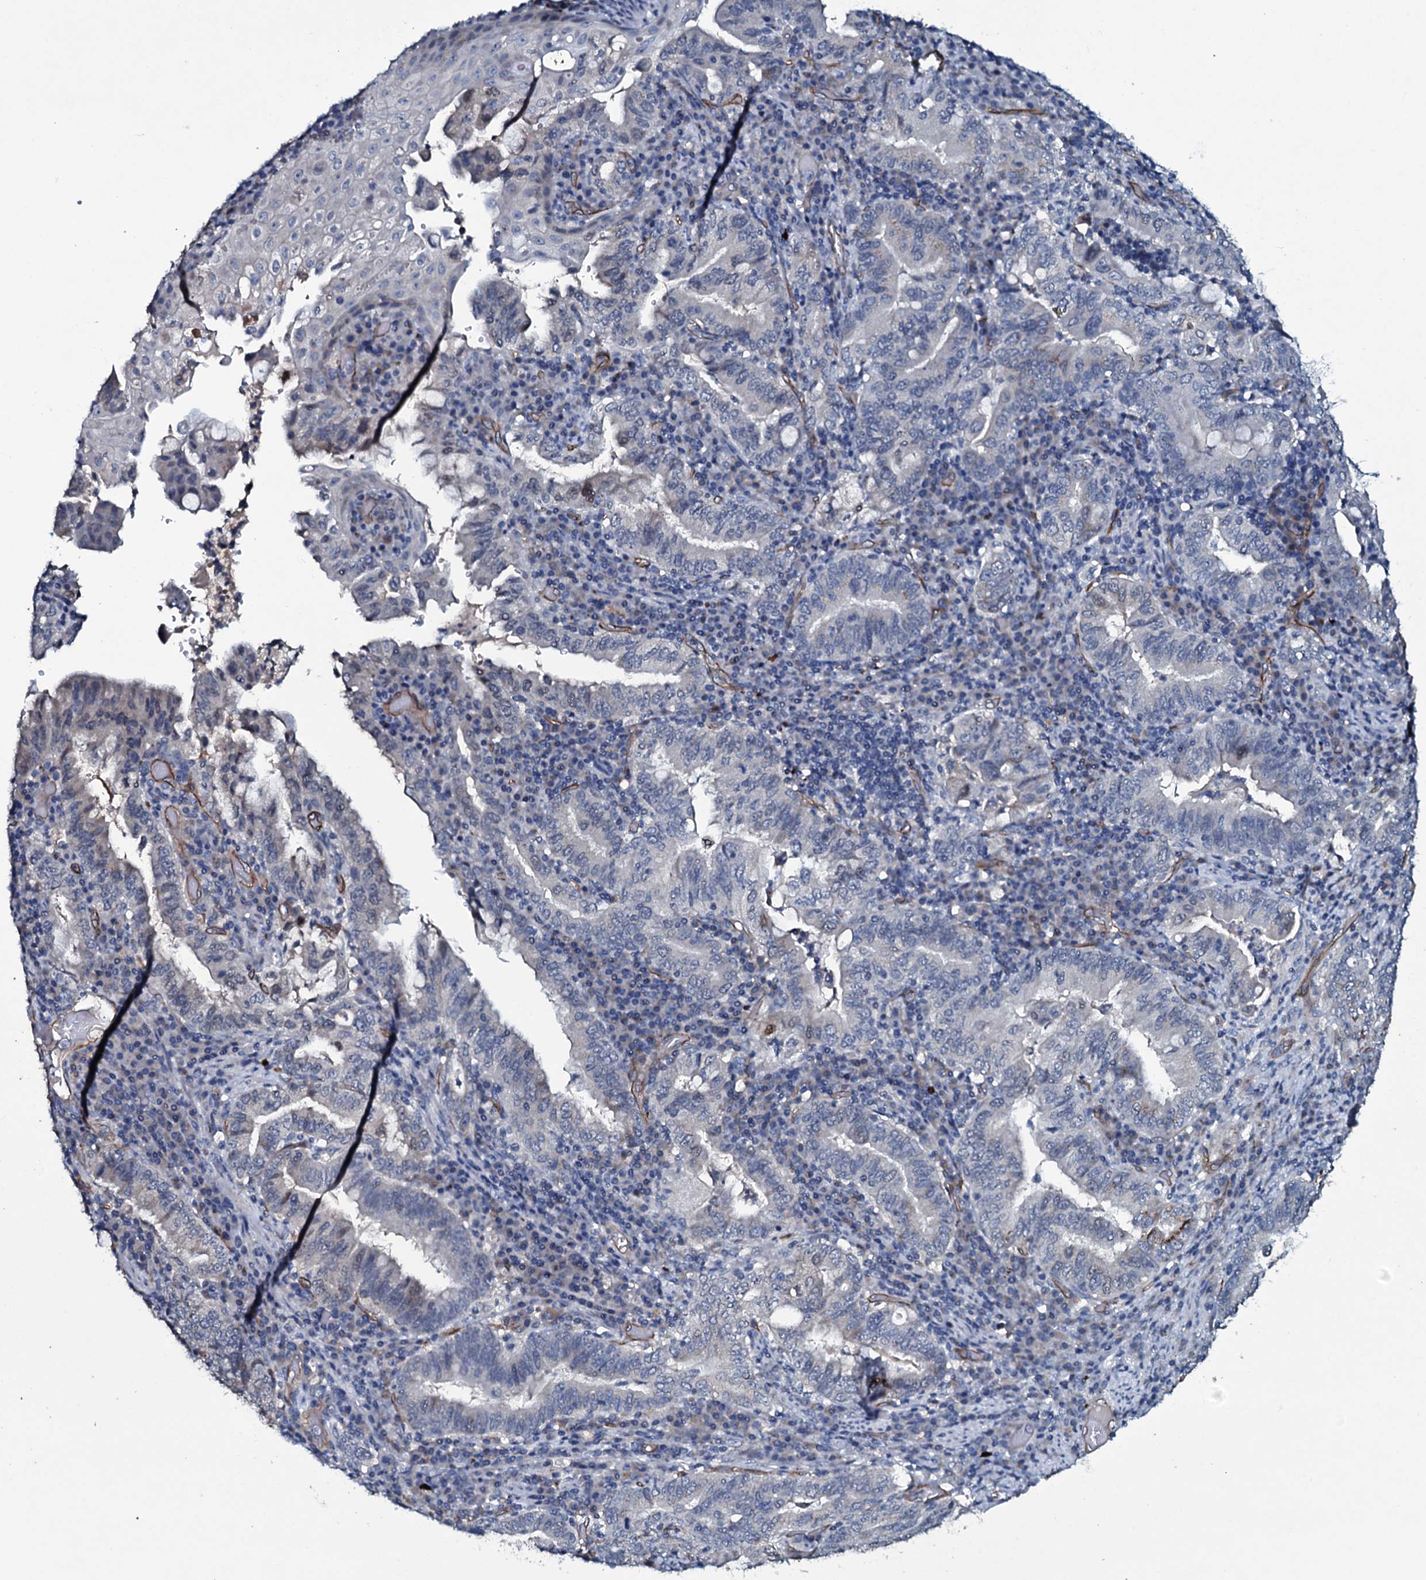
{"staining": {"intensity": "strong", "quantity": "25%-75%", "location": "cytoplasmic/membranous"}, "tissue": "stomach cancer", "cell_type": "Tumor cells", "image_type": "cancer", "snomed": [{"axis": "morphology", "description": "Normal tissue, NOS"}, {"axis": "morphology", "description": "Adenocarcinoma, NOS"}, {"axis": "topography", "description": "Esophagus"}, {"axis": "topography", "description": "Stomach, upper"}, {"axis": "topography", "description": "Peripheral nerve tissue"}], "caption": "IHC image of neoplastic tissue: stomach adenocarcinoma stained using immunohistochemistry demonstrates high levels of strong protein expression localized specifically in the cytoplasmic/membranous of tumor cells, appearing as a cytoplasmic/membranous brown color.", "gene": "CLEC14A", "patient": {"sex": "male", "age": 62}}